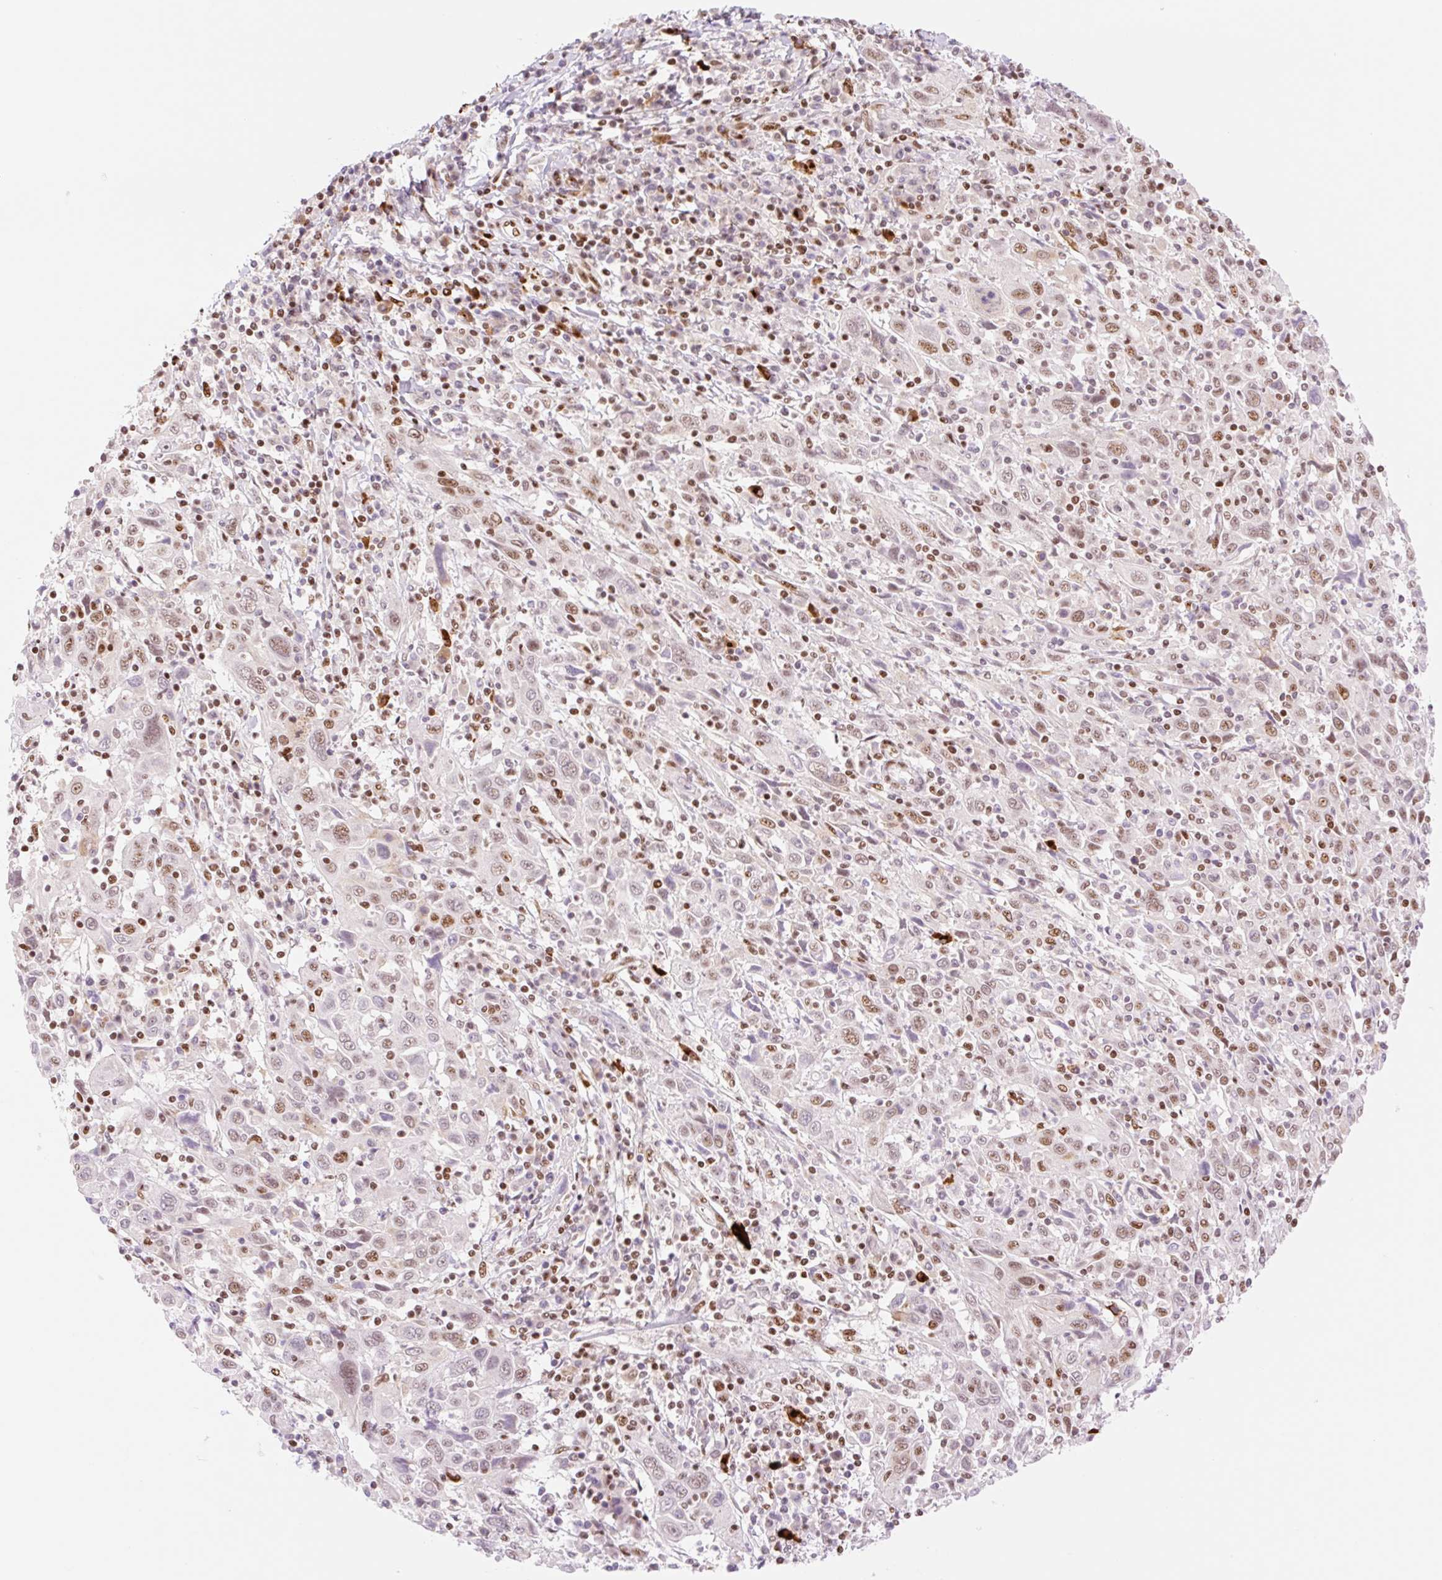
{"staining": {"intensity": "moderate", "quantity": "25%-75%", "location": "nuclear"}, "tissue": "cervical cancer", "cell_type": "Tumor cells", "image_type": "cancer", "snomed": [{"axis": "morphology", "description": "Squamous cell carcinoma, NOS"}, {"axis": "topography", "description": "Cervix"}], "caption": "Protein expression analysis of human squamous cell carcinoma (cervical) reveals moderate nuclear staining in approximately 25%-75% of tumor cells.", "gene": "PRDM11", "patient": {"sex": "female", "age": 46}}